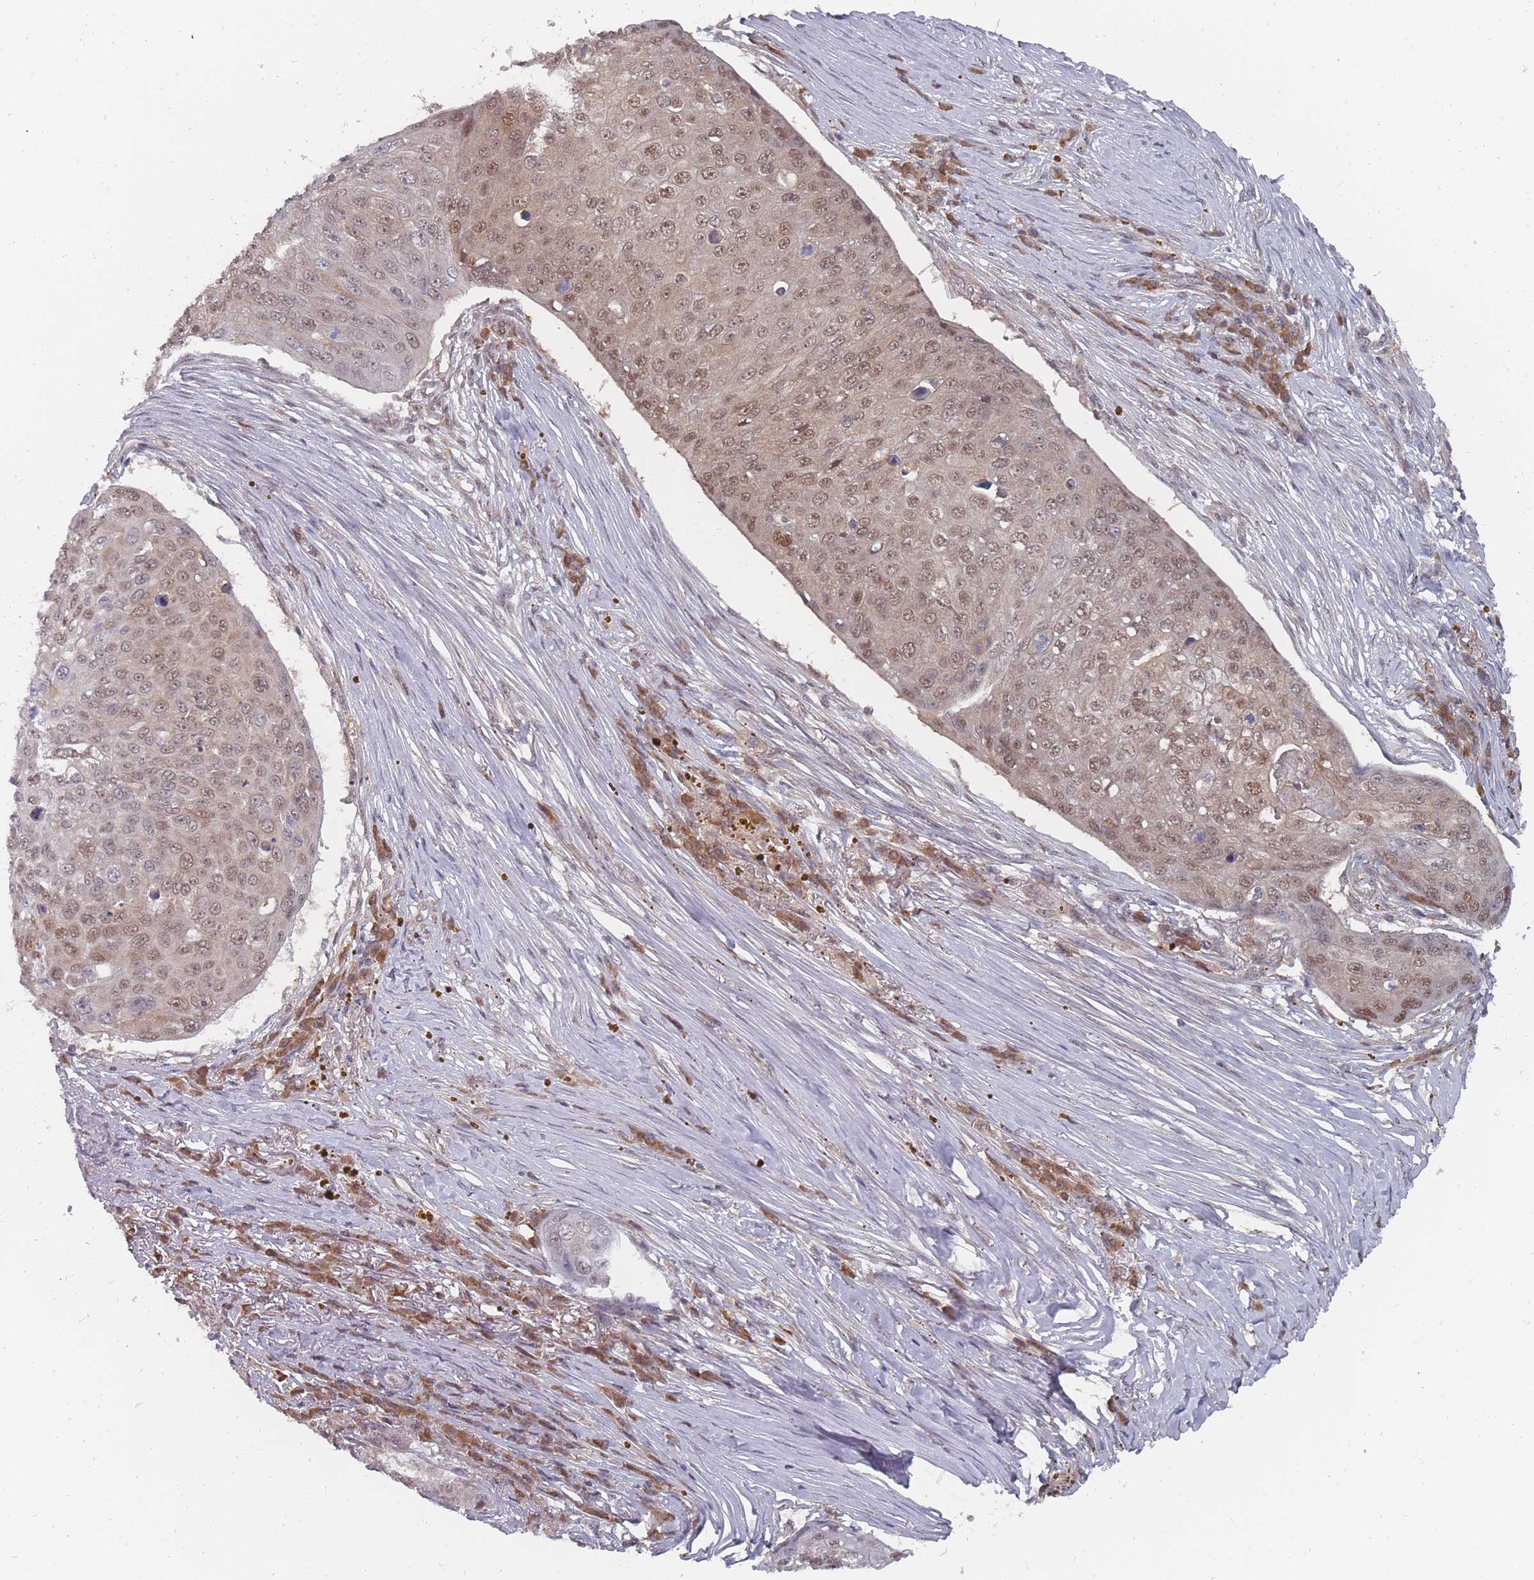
{"staining": {"intensity": "moderate", "quantity": "25%-75%", "location": "nuclear"}, "tissue": "skin cancer", "cell_type": "Tumor cells", "image_type": "cancer", "snomed": [{"axis": "morphology", "description": "Squamous cell carcinoma, NOS"}, {"axis": "topography", "description": "Skin"}], "caption": "Skin squamous cell carcinoma tissue displays moderate nuclear expression in about 25%-75% of tumor cells, visualized by immunohistochemistry.", "gene": "NKD1", "patient": {"sex": "male", "age": 71}}